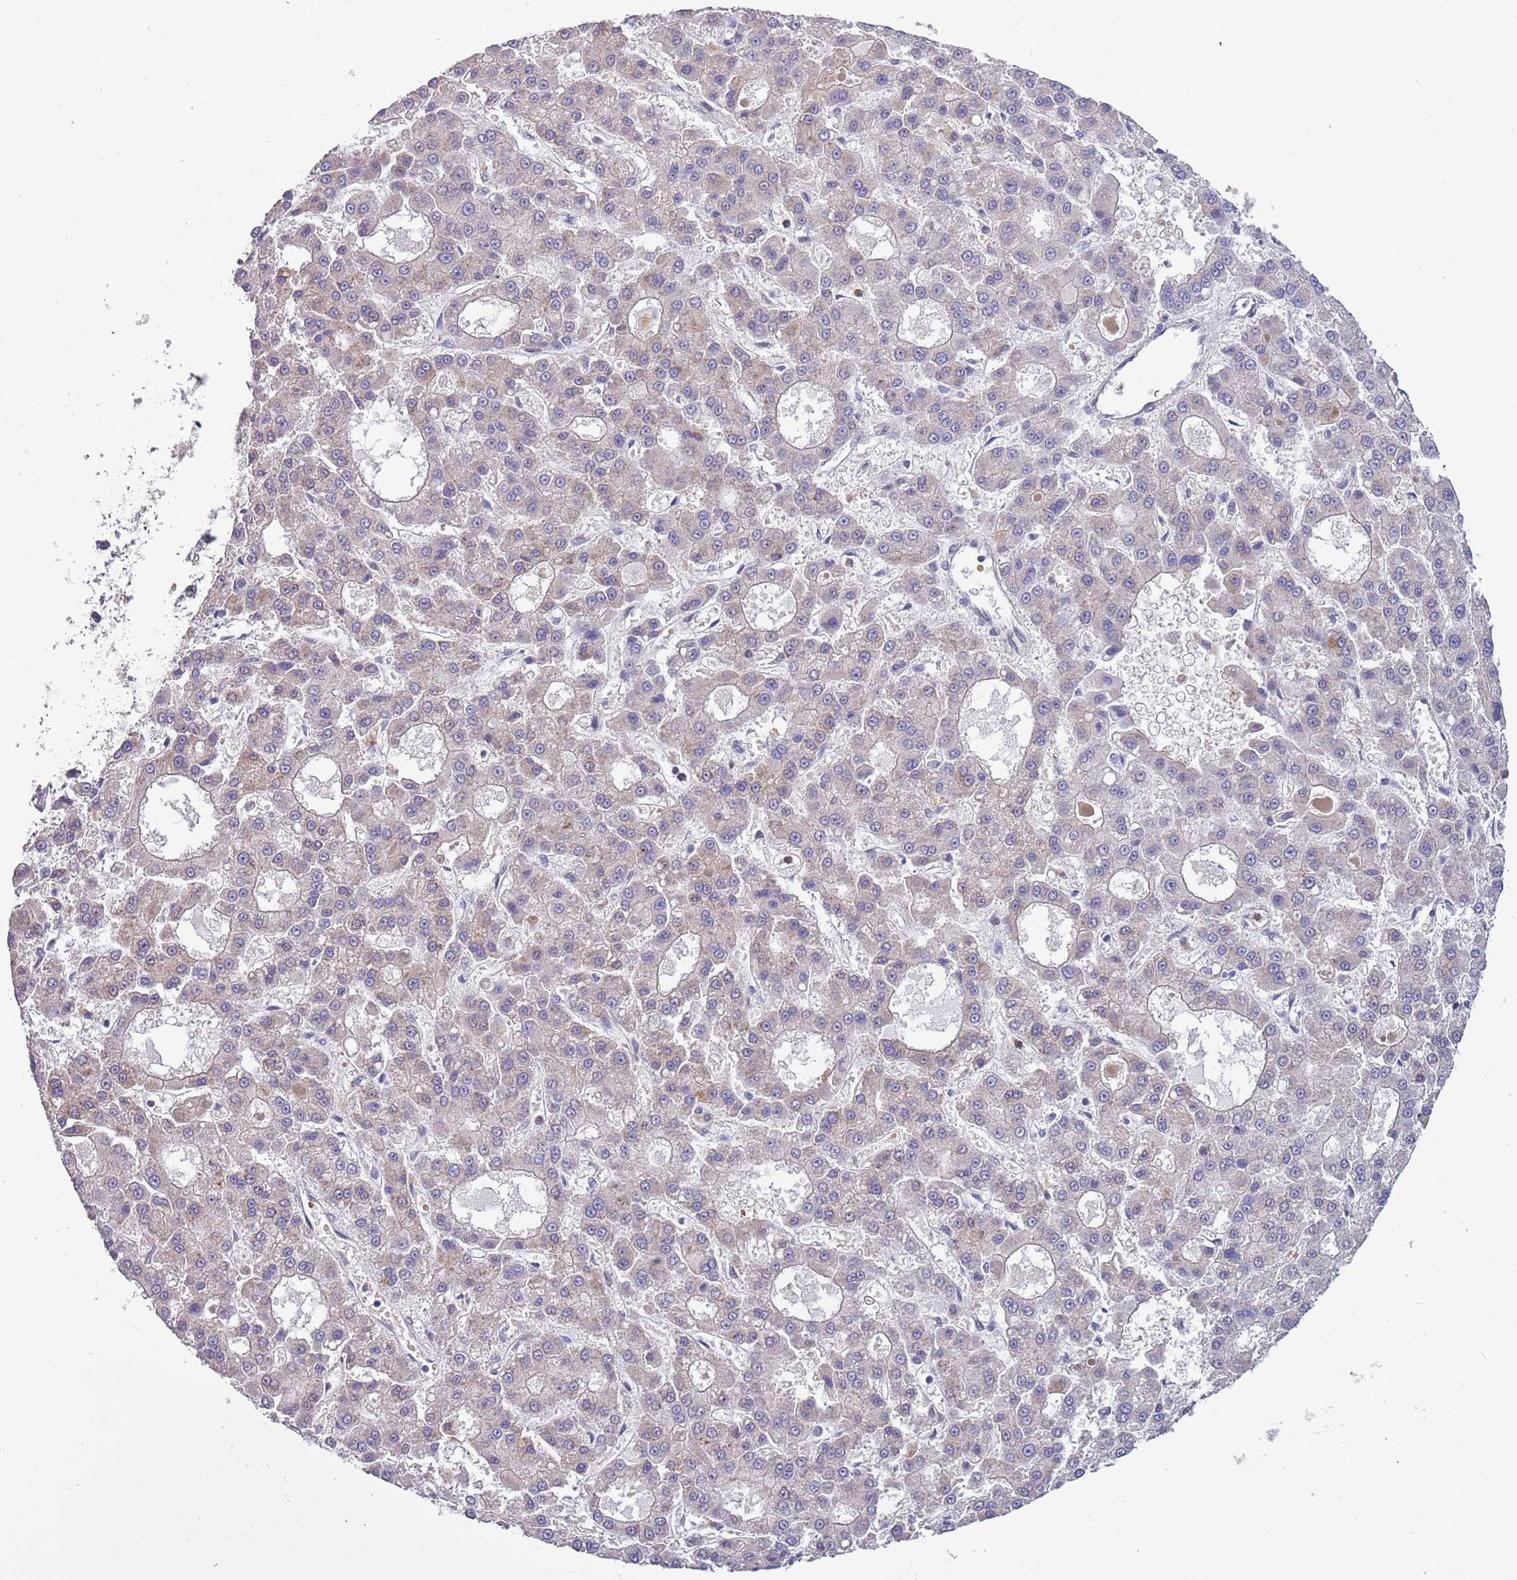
{"staining": {"intensity": "weak", "quantity": "<25%", "location": "cytoplasmic/membranous"}, "tissue": "liver cancer", "cell_type": "Tumor cells", "image_type": "cancer", "snomed": [{"axis": "morphology", "description": "Carcinoma, Hepatocellular, NOS"}, {"axis": "topography", "description": "Liver"}], "caption": "Tumor cells are negative for protein expression in human liver cancer.", "gene": "ITGB6", "patient": {"sex": "male", "age": 70}}